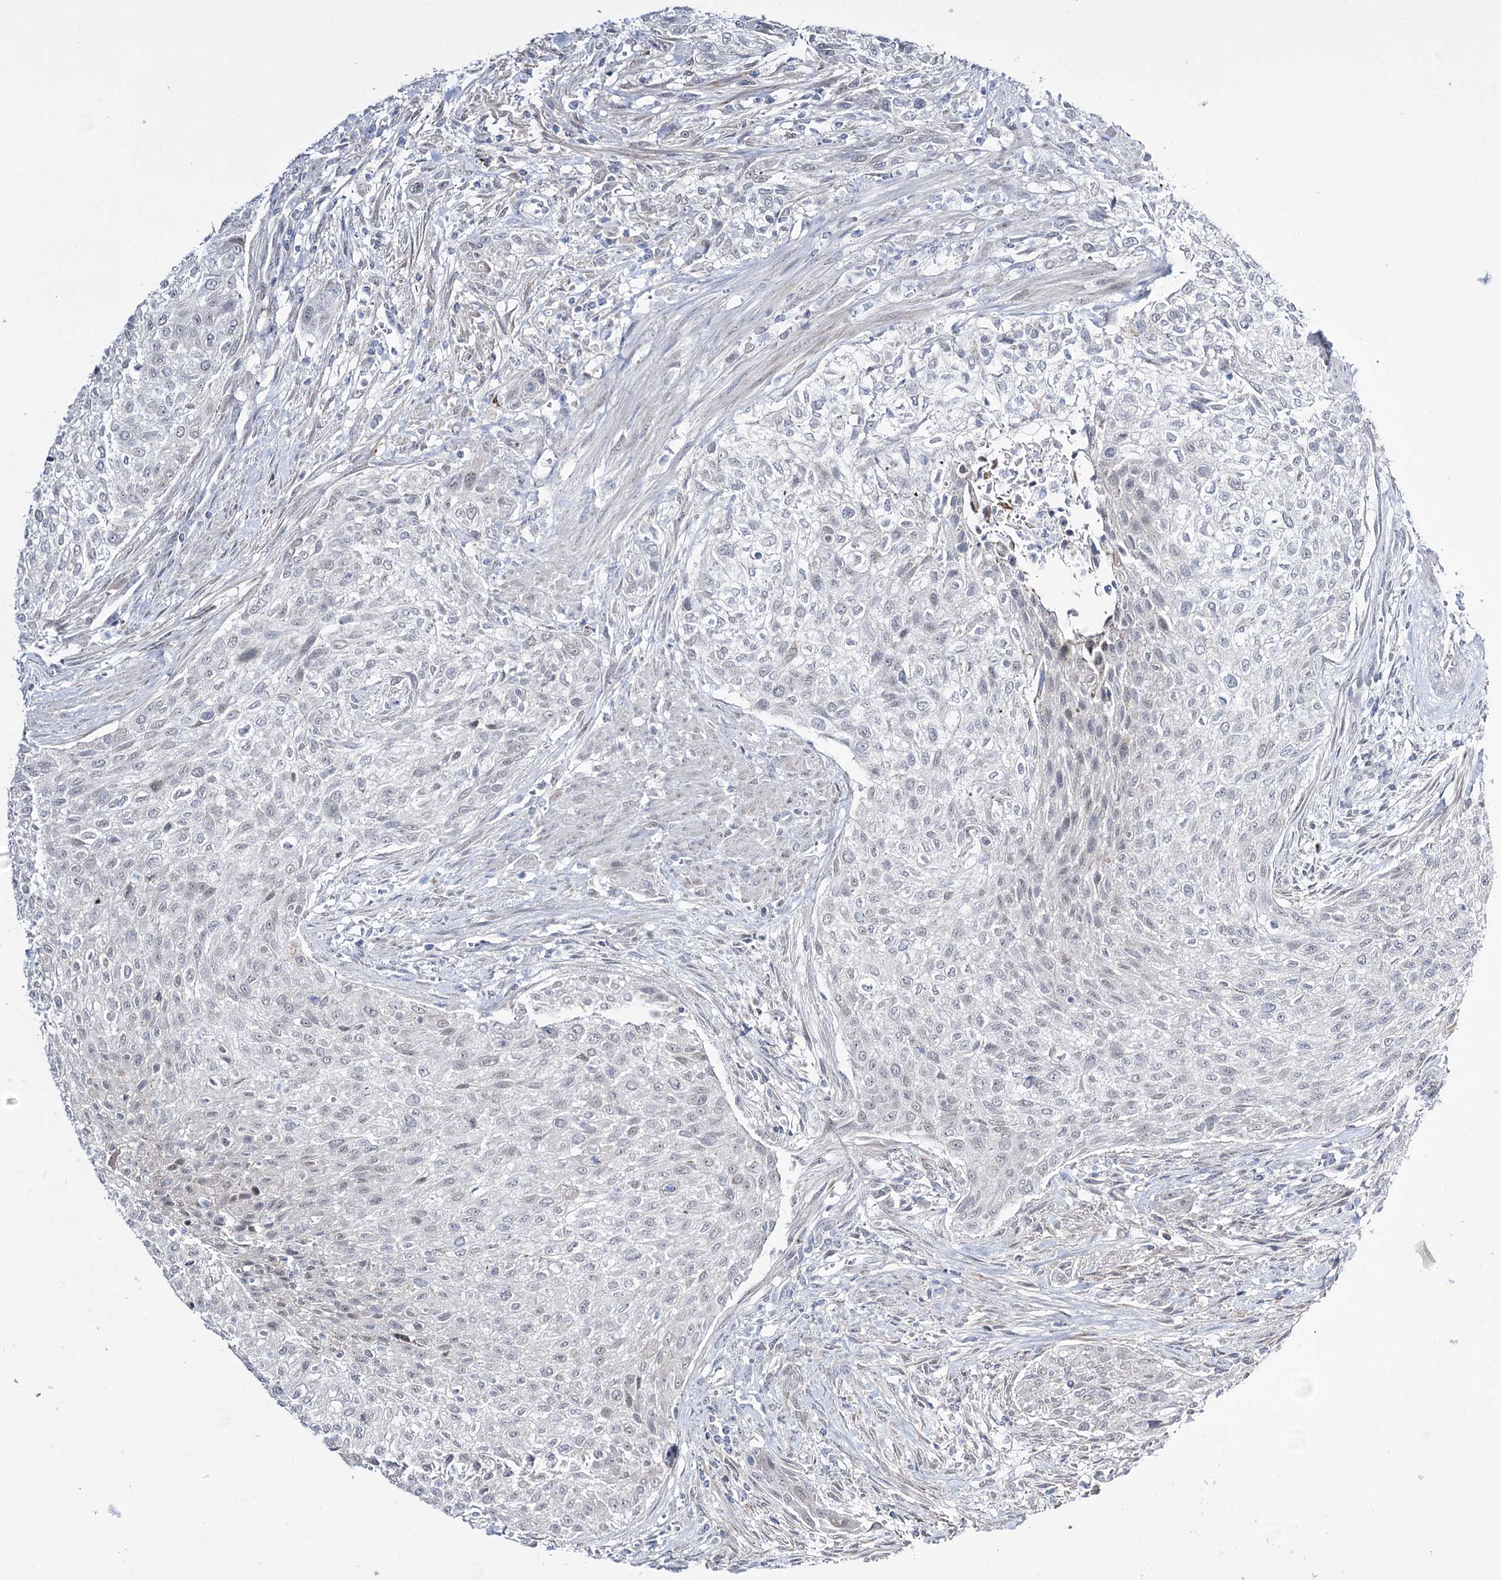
{"staining": {"intensity": "negative", "quantity": "none", "location": "none"}, "tissue": "urothelial cancer", "cell_type": "Tumor cells", "image_type": "cancer", "snomed": [{"axis": "morphology", "description": "Urothelial carcinoma, High grade"}, {"axis": "topography", "description": "Urinary bladder"}], "caption": "DAB (3,3'-diaminobenzidine) immunohistochemical staining of high-grade urothelial carcinoma displays no significant expression in tumor cells.", "gene": "RBM15B", "patient": {"sex": "male", "age": 35}}